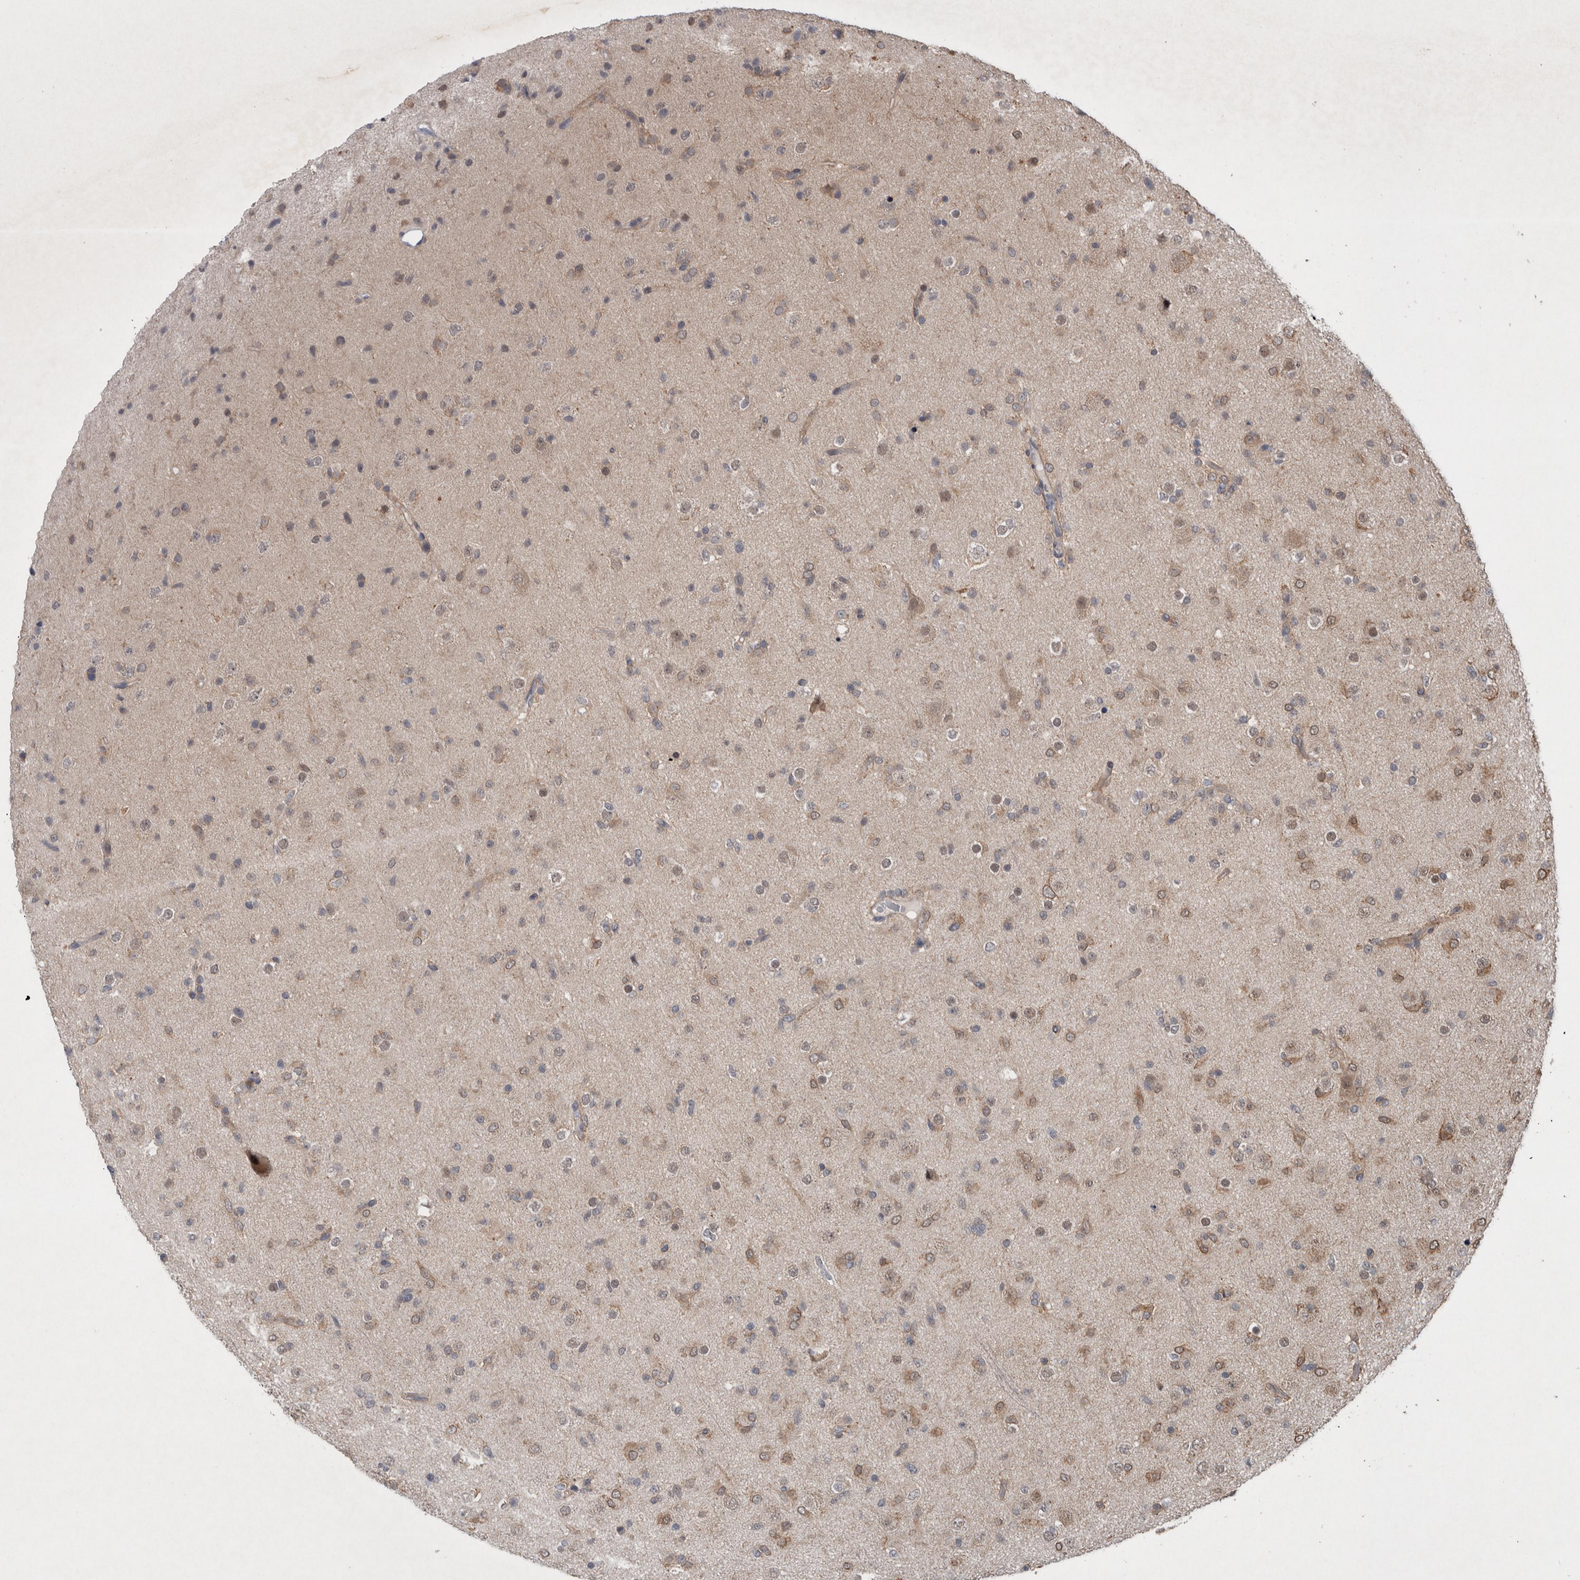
{"staining": {"intensity": "weak", "quantity": "<25%", "location": "cytoplasmic/membranous"}, "tissue": "glioma", "cell_type": "Tumor cells", "image_type": "cancer", "snomed": [{"axis": "morphology", "description": "Glioma, malignant, Low grade"}, {"axis": "topography", "description": "Brain"}], "caption": "High magnification brightfield microscopy of glioma stained with DAB (3,3'-diaminobenzidine) (brown) and counterstained with hematoxylin (blue): tumor cells show no significant expression.", "gene": "GIMAP6", "patient": {"sex": "male", "age": 65}}